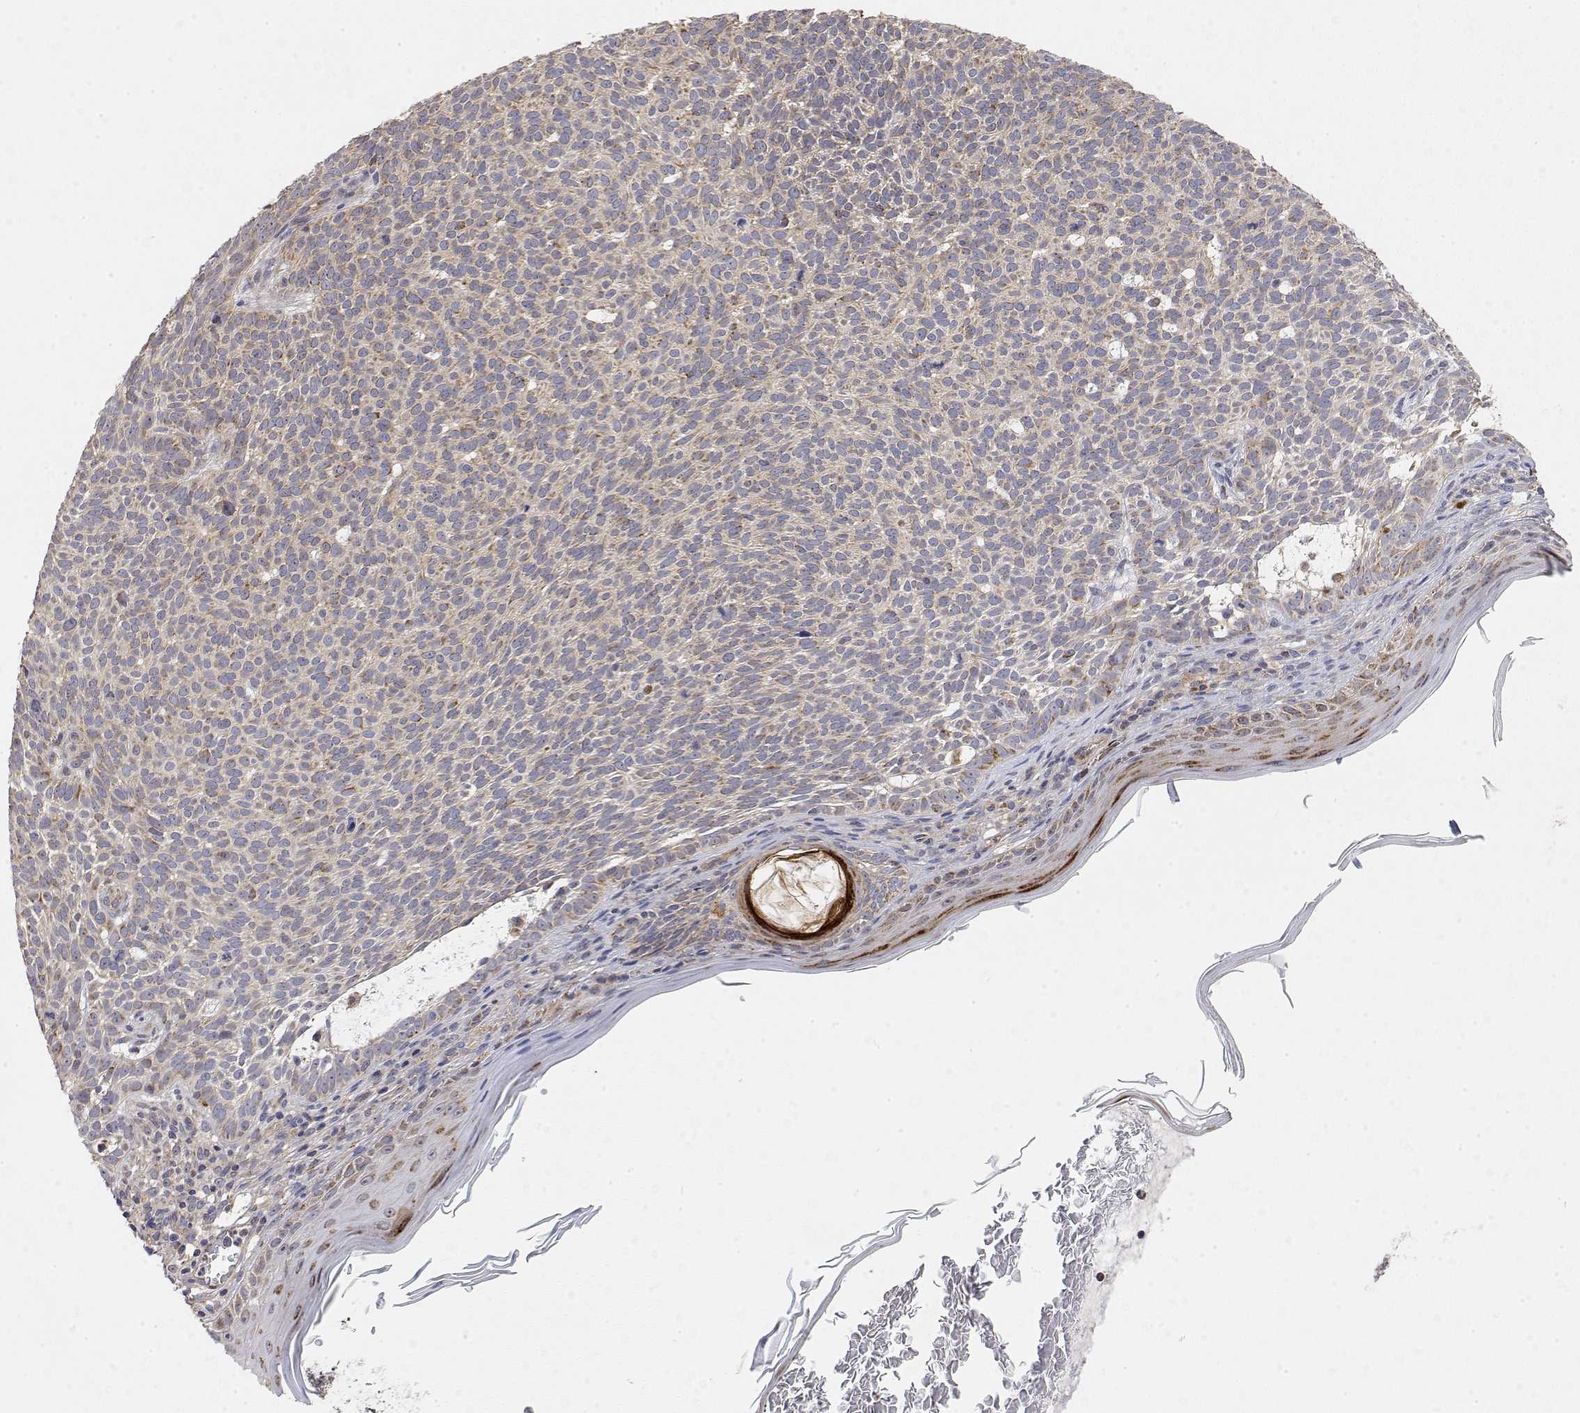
{"staining": {"intensity": "negative", "quantity": "none", "location": "none"}, "tissue": "skin cancer", "cell_type": "Tumor cells", "image_type": "cancer", "snomed": [{"axis": "morphology", "description": "Basal cell carcinoma"}, {"axis": "topography", "description": "Skin"}], "caption": "An IHC micrograph of skin basal cell carcinoma is shown. There is no staining in tumor cells of skin basal cell carcinoma.", "gene": "LONRF3", "patient": {"sex": "male", "age": 78}}